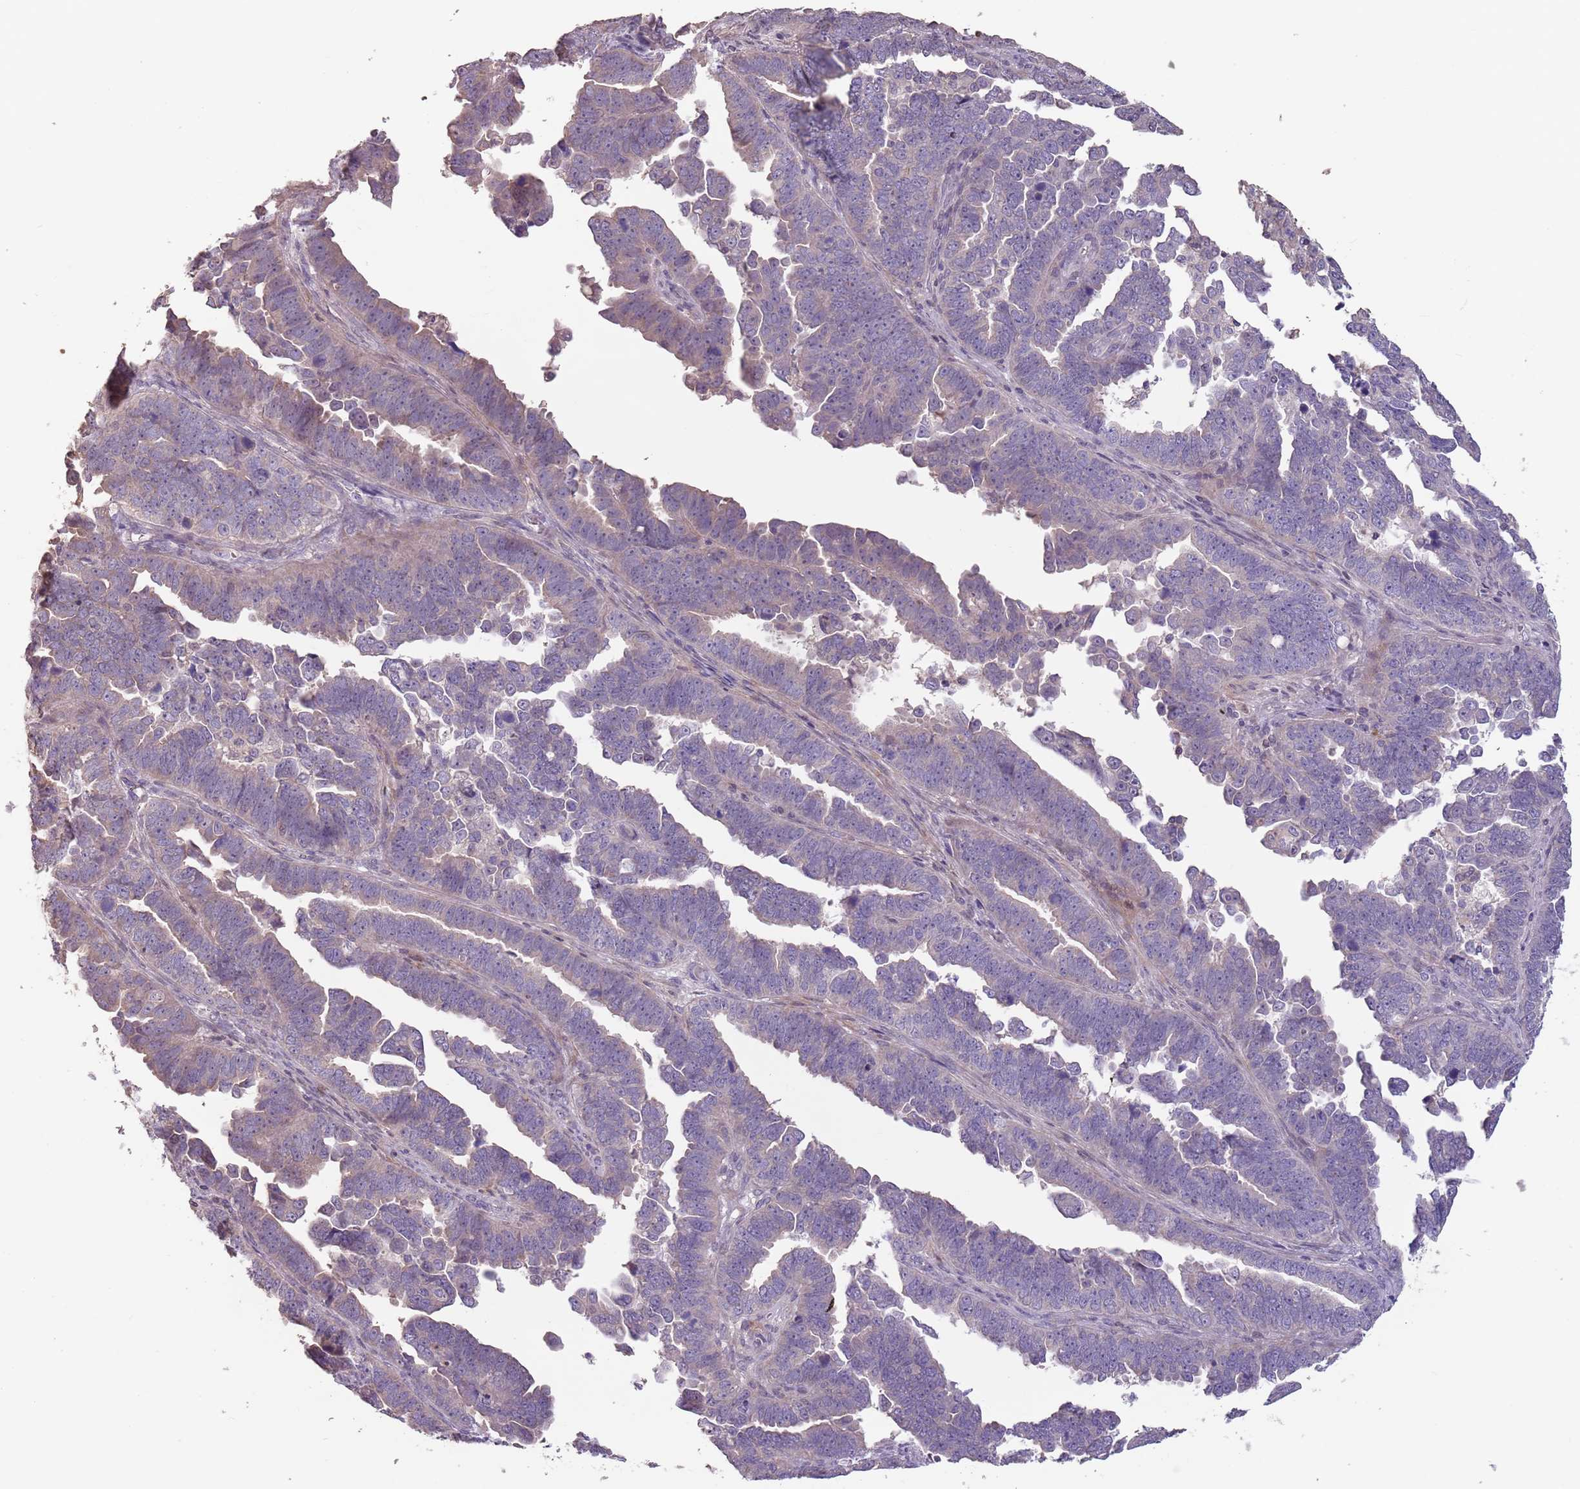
{"staining": {"intensity": "weak", "quantity": "<25%", "location": "cytoplasmic/membranous"}, "tissue": "endometrial cancer", "cell_type": "Tumor cells", "image_type": "cancer", "snomed": [{"axis": "morphology", "description": "Adenocarcinoma, NOS"}, {"axis": "topography", "description": "Endometrium"}], "caption": "Tumor cells are negative for brown protein staining in endometrial adenocarcinoma.", "gene": "MBD3L1", "patient": {"sex": "female", "age": 75}}